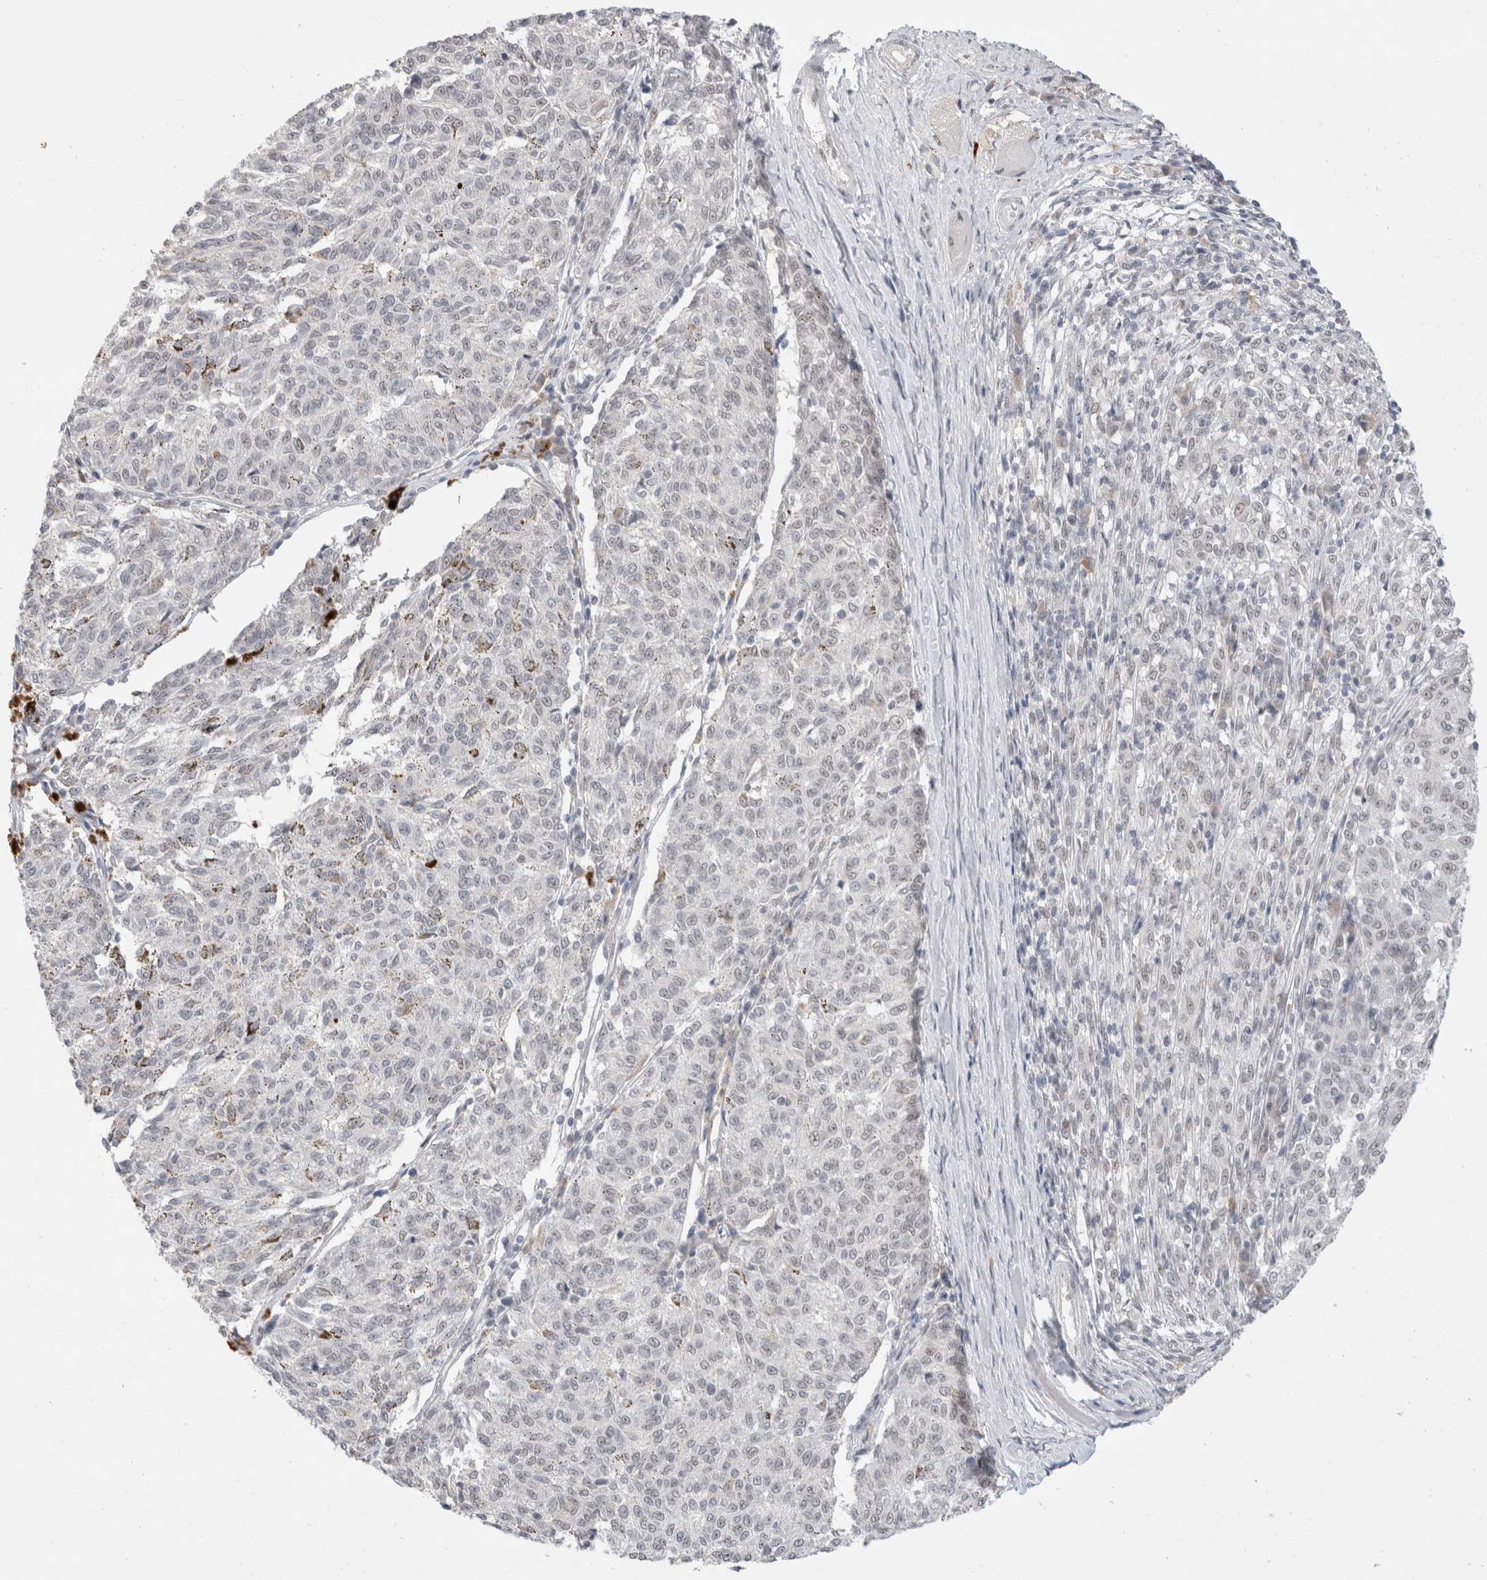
{"staining": {"intensity": "weak", "quantity": "<25%", "location": "nuclear"}, "tissue": "melanoma", "cell_type": "Tumor cells", "image_type": "cancer", "snomed": [{"axis": "morphology", "description": "Malignant melanoma, NOS"}, {"axis": "topography", "description": "Skin"}], "caption": "The histopathology image demonstrates no staining of tumor cells in malignant melanoma.", "gene": "RECQL4", "patient": {"sex": "female", "age": 72}}